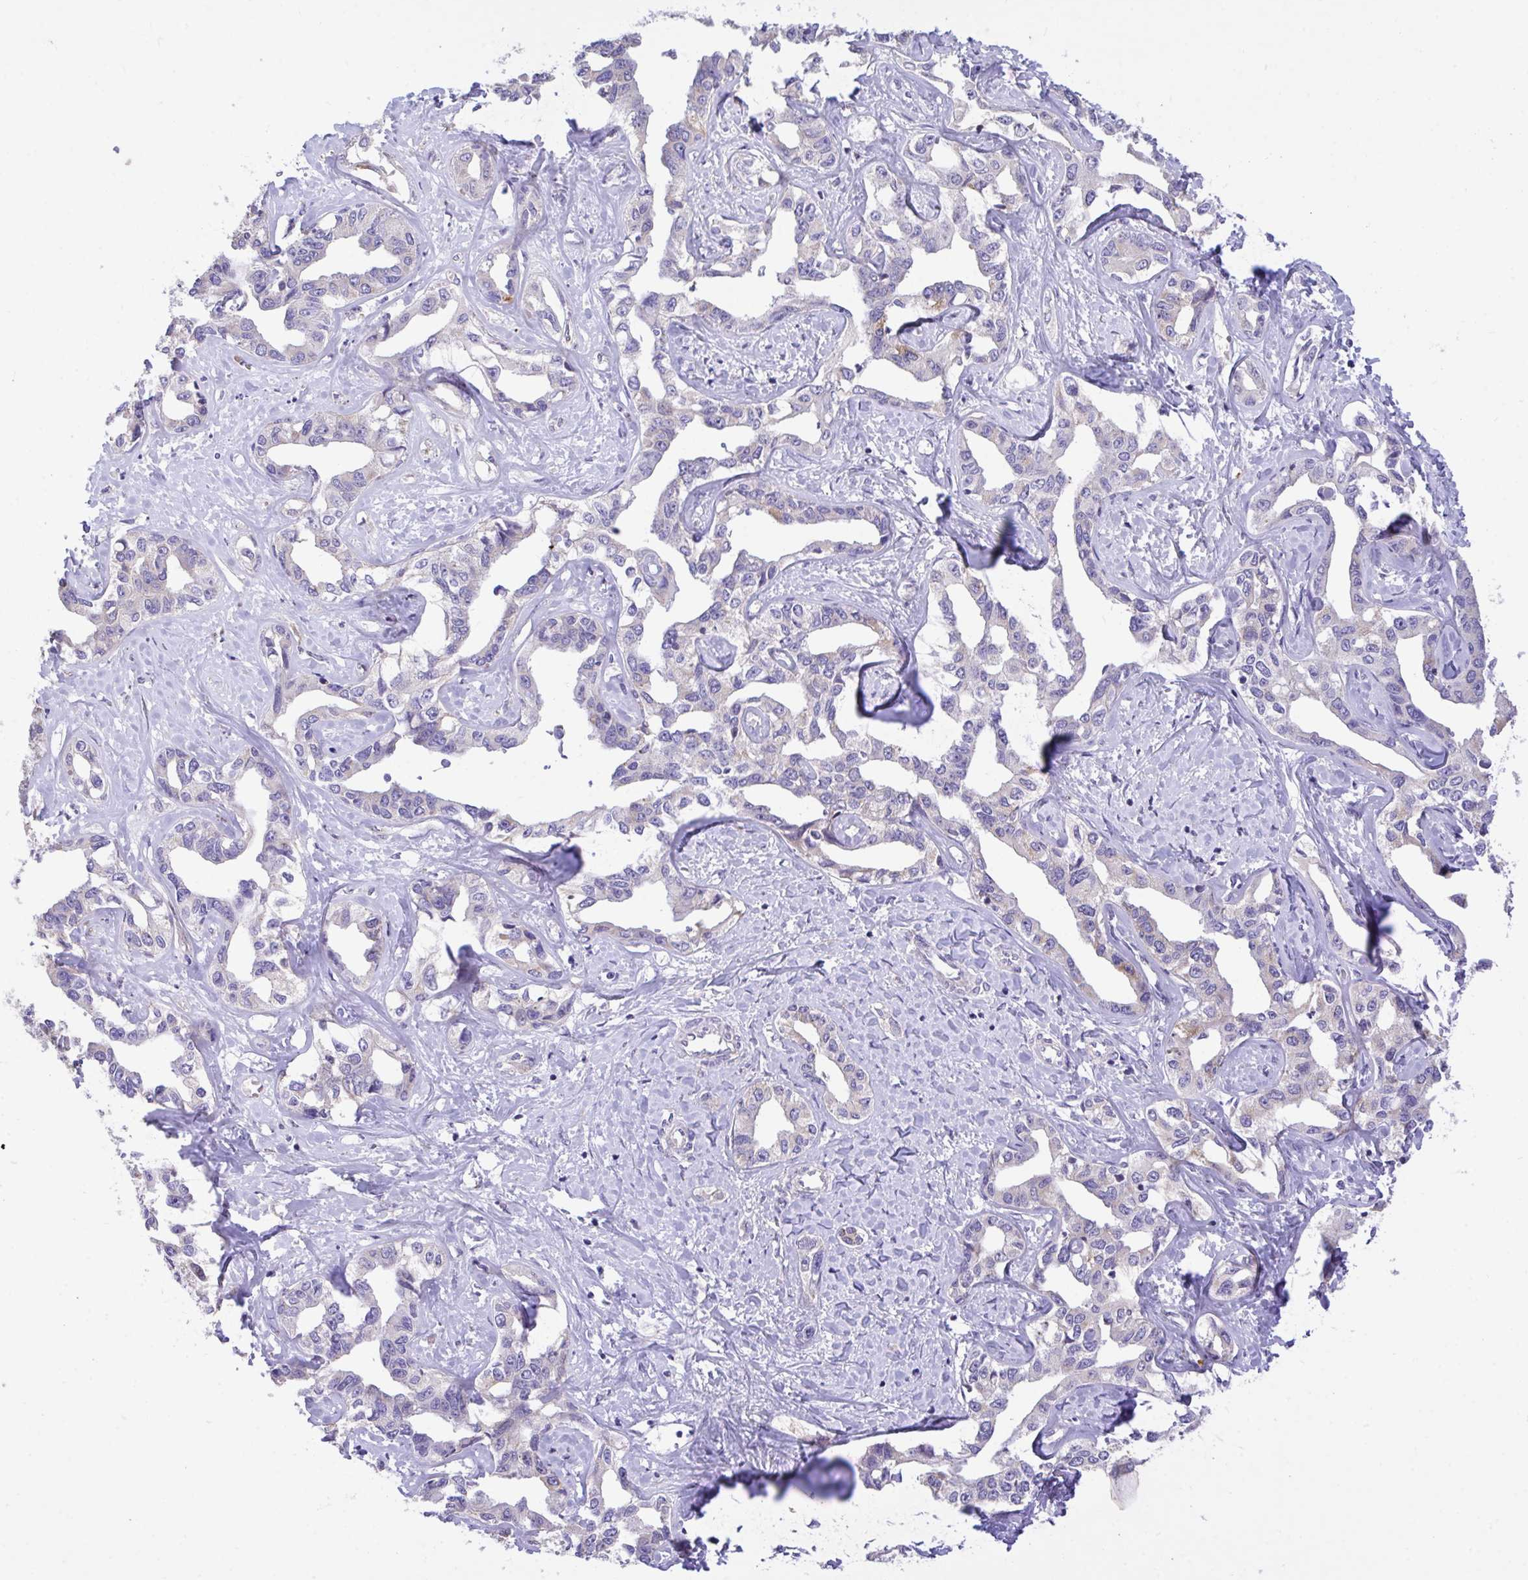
{"staining": {"intensity": "weak", "quantity": "<25%", "location": "cytoplasmic/membranous"}, "tissue": "liver cancer", "cell_type": "Tumor cells", "image_type": "cancer", "snomed": [{"axis": "morphology", "description": "Cholangiocarcinoma"}, {"axis": "topography", "description": "Liver"}], "caption": "The IHC micrograph has no significant expression in tumor cells of liver cancer tissue. Nuclei are stained in blue.", "gene": "MPC2", "patient": {"sex": "male", "age": 59}}